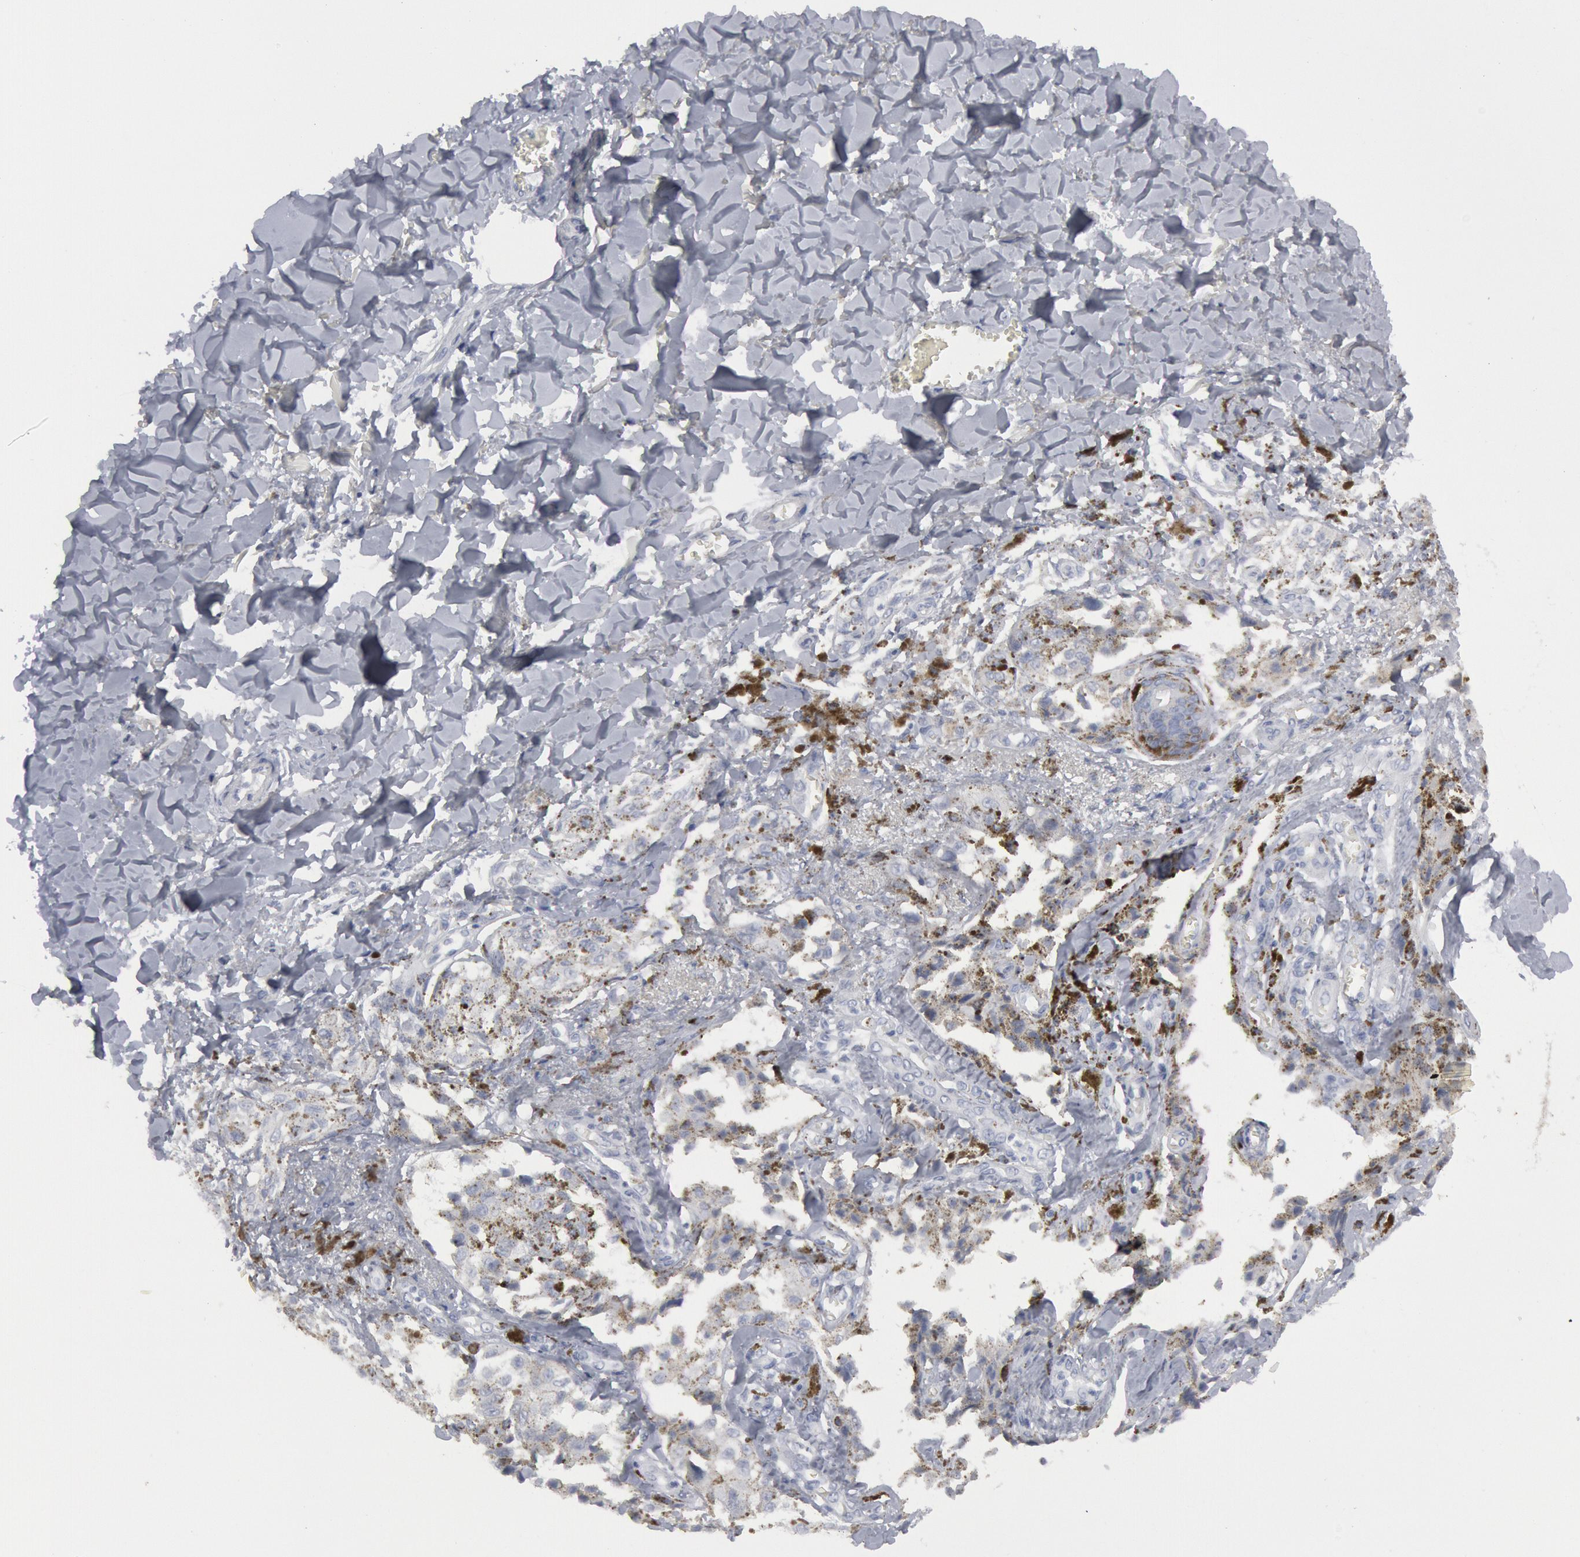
{"staining": {"intensity": "moderate", "quantity": "<25%", "location": "cytoplasmic/membranous"}, "tissue": "melanoma", "cell_type": "Tumor cells", "image_type": "cancer", "snomed": [{"axis": "morphology", "description": "Malignant melanoma, NOS"}, {"axis": "topography", "description": "Skin"}], "caption": "Tumor cells reveal low levels of moderate cytoplasmic/membranous staining in about <25% of cells in melanoma.", "gene": "DMC1", "patient": {"sex": "female", "age": 82}}